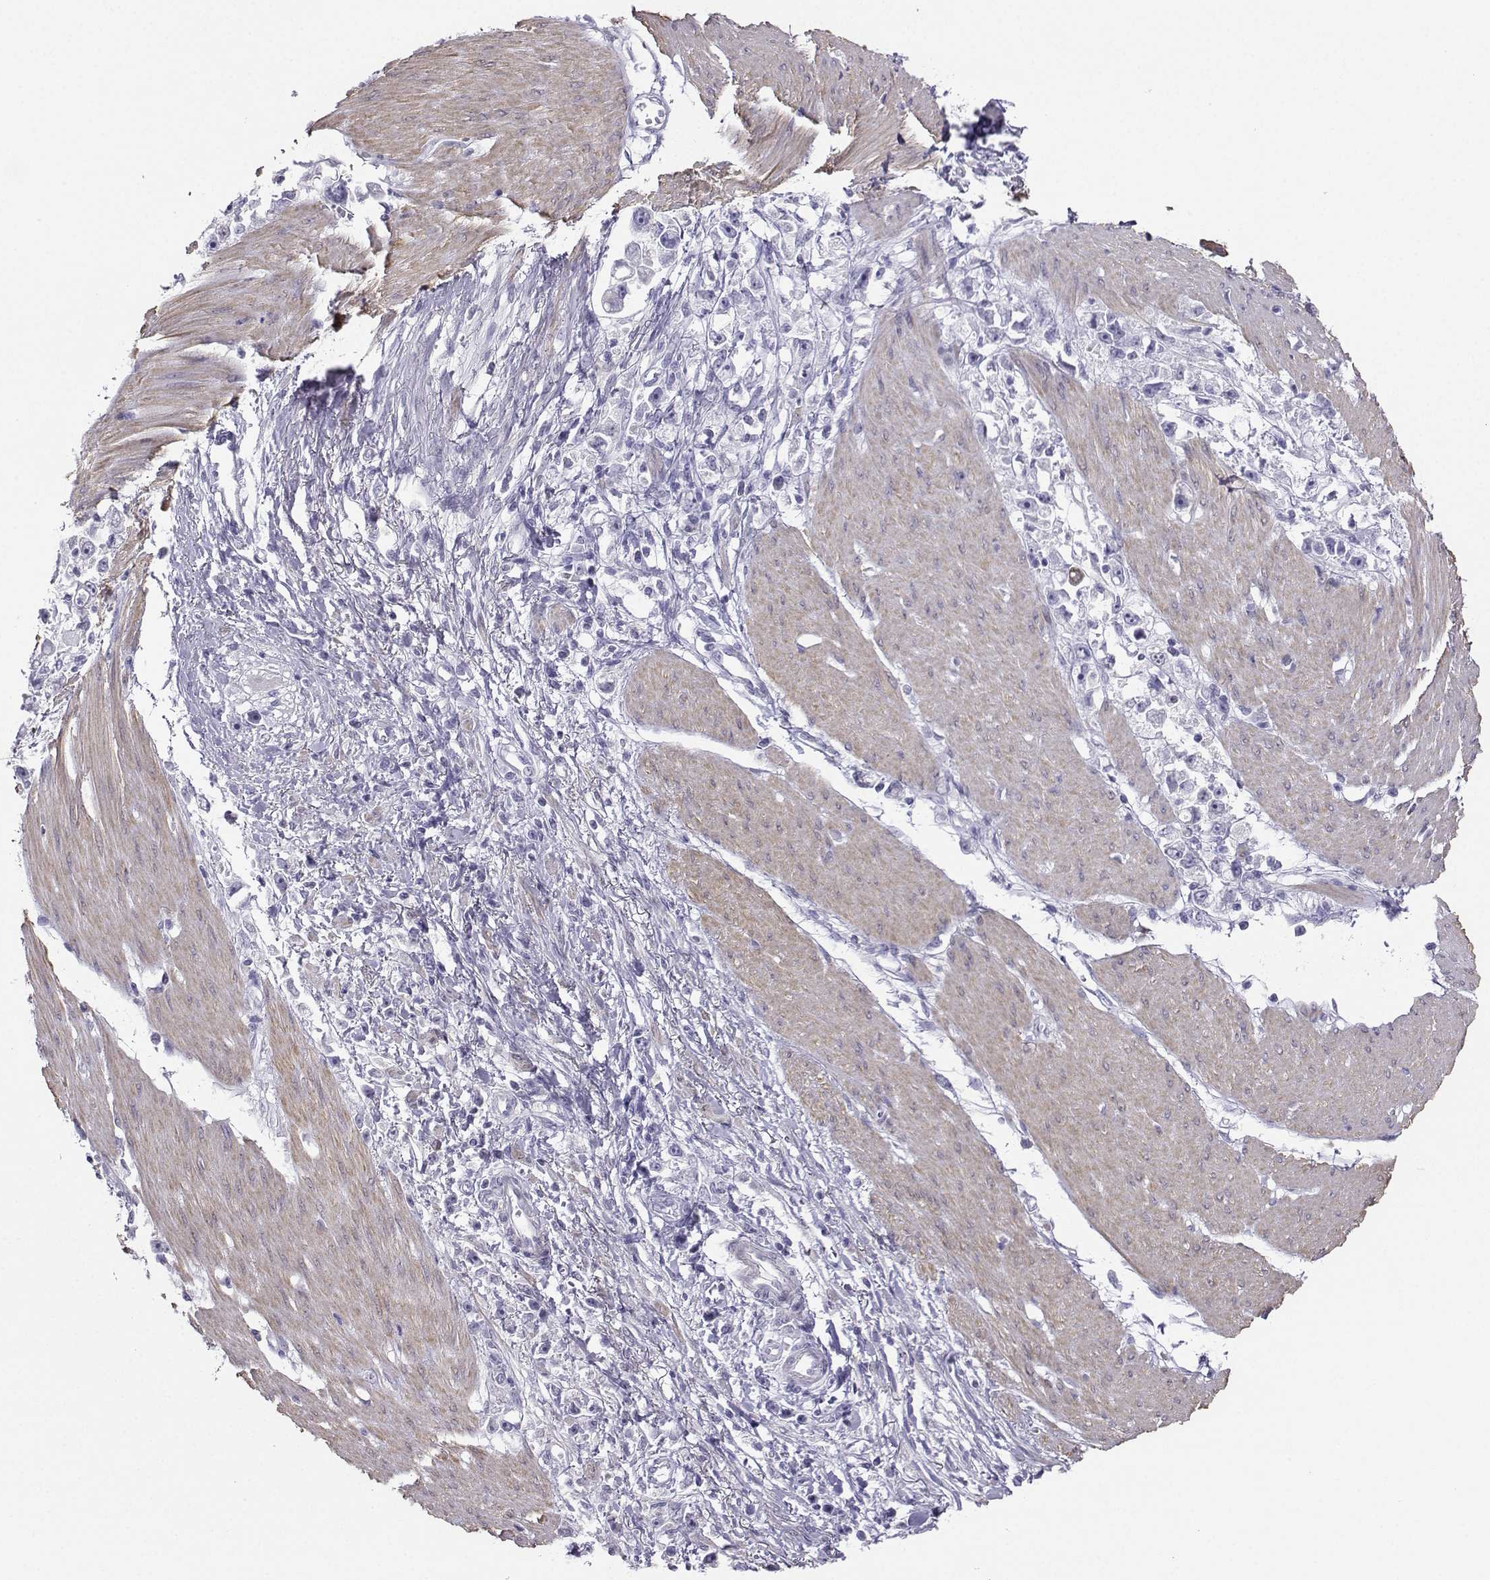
{"staining": {"intensity": "negative", "quantity": "none", "location": "none"}, "tissue": "stomach cancer", "cell_type": "Tumor cells", "image_type": "cancer", "snomed": [{"axis": "morphology", "description": "Adenocarcinoma, NOS"}, {"axis": "topography", "description": "Stomach"}], "caption": "Protein analysis of stomach cancer (adenocarcinoma) demonstrates no significant expression in tumor cells. Nuclei are stained in blue.", "gene": "KIF17", "patient": {"sex": "female", "age": 59}}